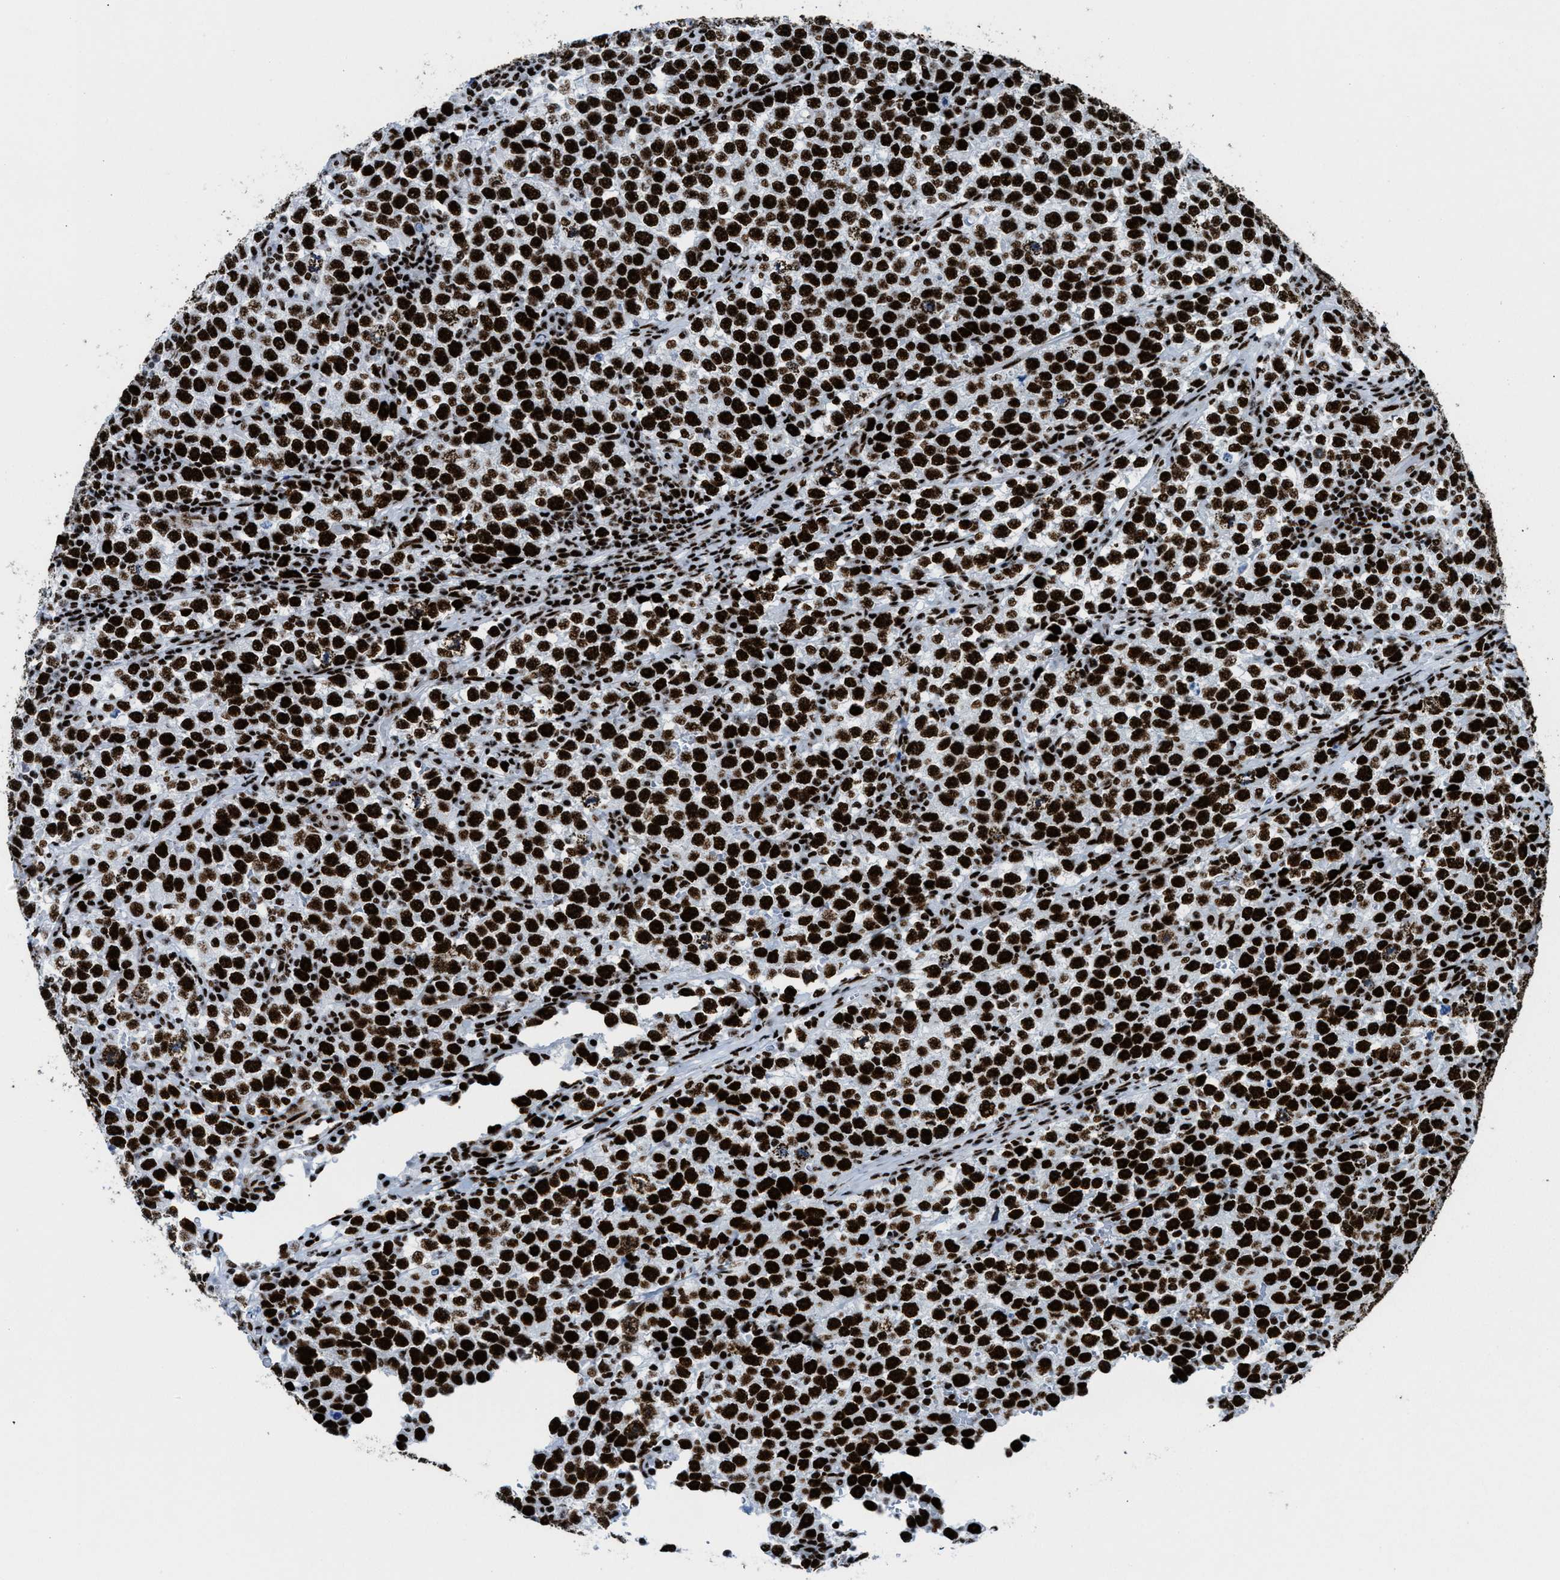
{"staining": {"intensity": "strong", "quantity": ">75%", "location": "nuclear"}, "tissue": "testis cancer", "cell_type": "Tumor cells", "image_type": "cancer", "snomed": [{"axis": "morphology", "description": "Seminoma, NOS"}, {"axis": "topography", "description": "Testis"}], "caption": "Immunohistochemical staining of testis seminoma displays strong nuclear protein expression in approximately >75% of tumor cells. (DAB IHC, brown staining for protein, blue staining for nuclei).", "gene": "NONO", "patient": {"sex": "male", "age": 43}}